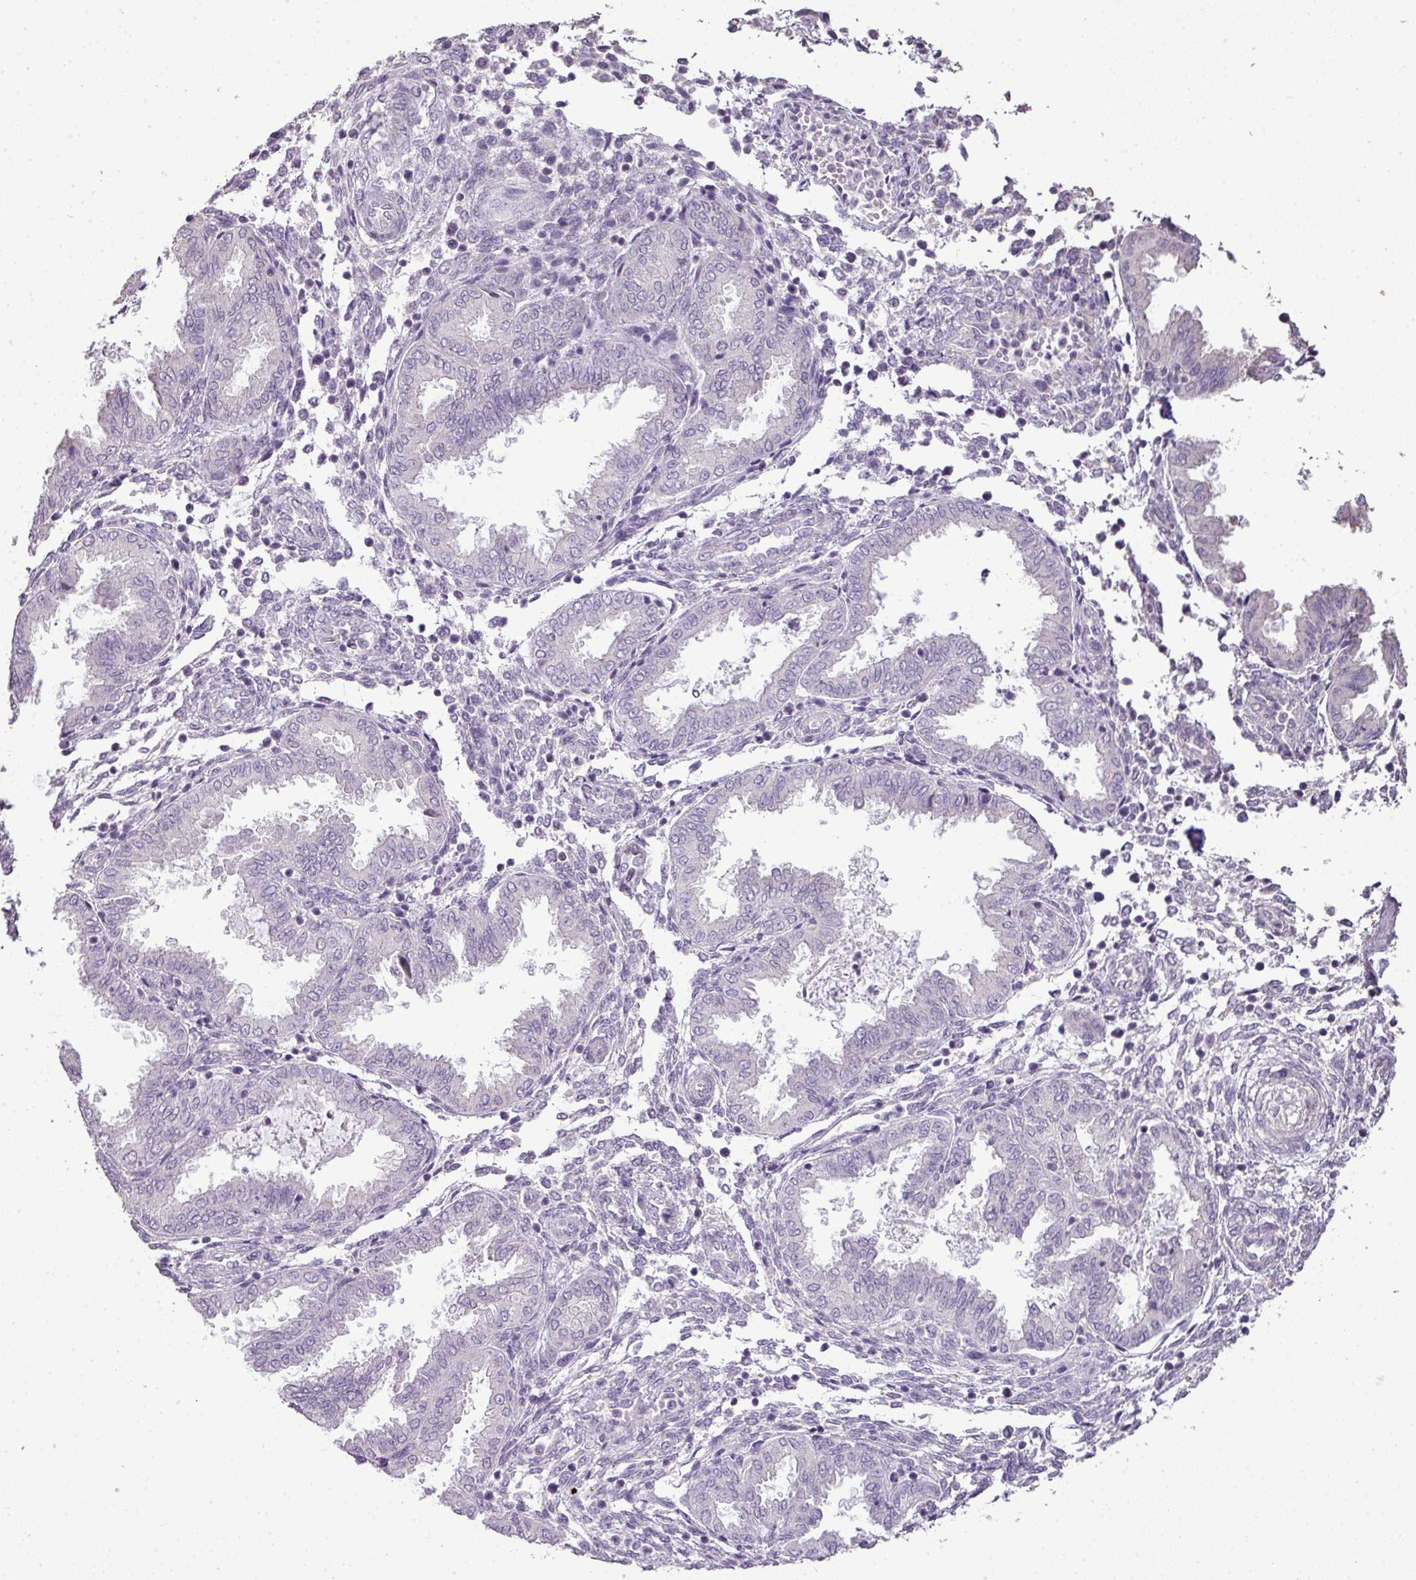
{"staining": {"intensity": "negative", "quantity": "none", "location": "none"}, "tissue": "endometrium", "cell_type": "Cells in endometrial stroma", "image_type": "normal", "snomed": [{"axis": "morphology", "description": "Normal tissue, NOS"}, {"axis": "topography", "description": "Endometrium"}], "caption": "The histopathology image reveals no staining of cells in endometrial stroma in unremarkable endometrium. Brightfield microscopy of immunohistochemistry stained with DAB (brown) and hematoxylin (blue), captured at high magnification.", "gene": "LY9", "patient": {"sex": "female", "age": 33}}